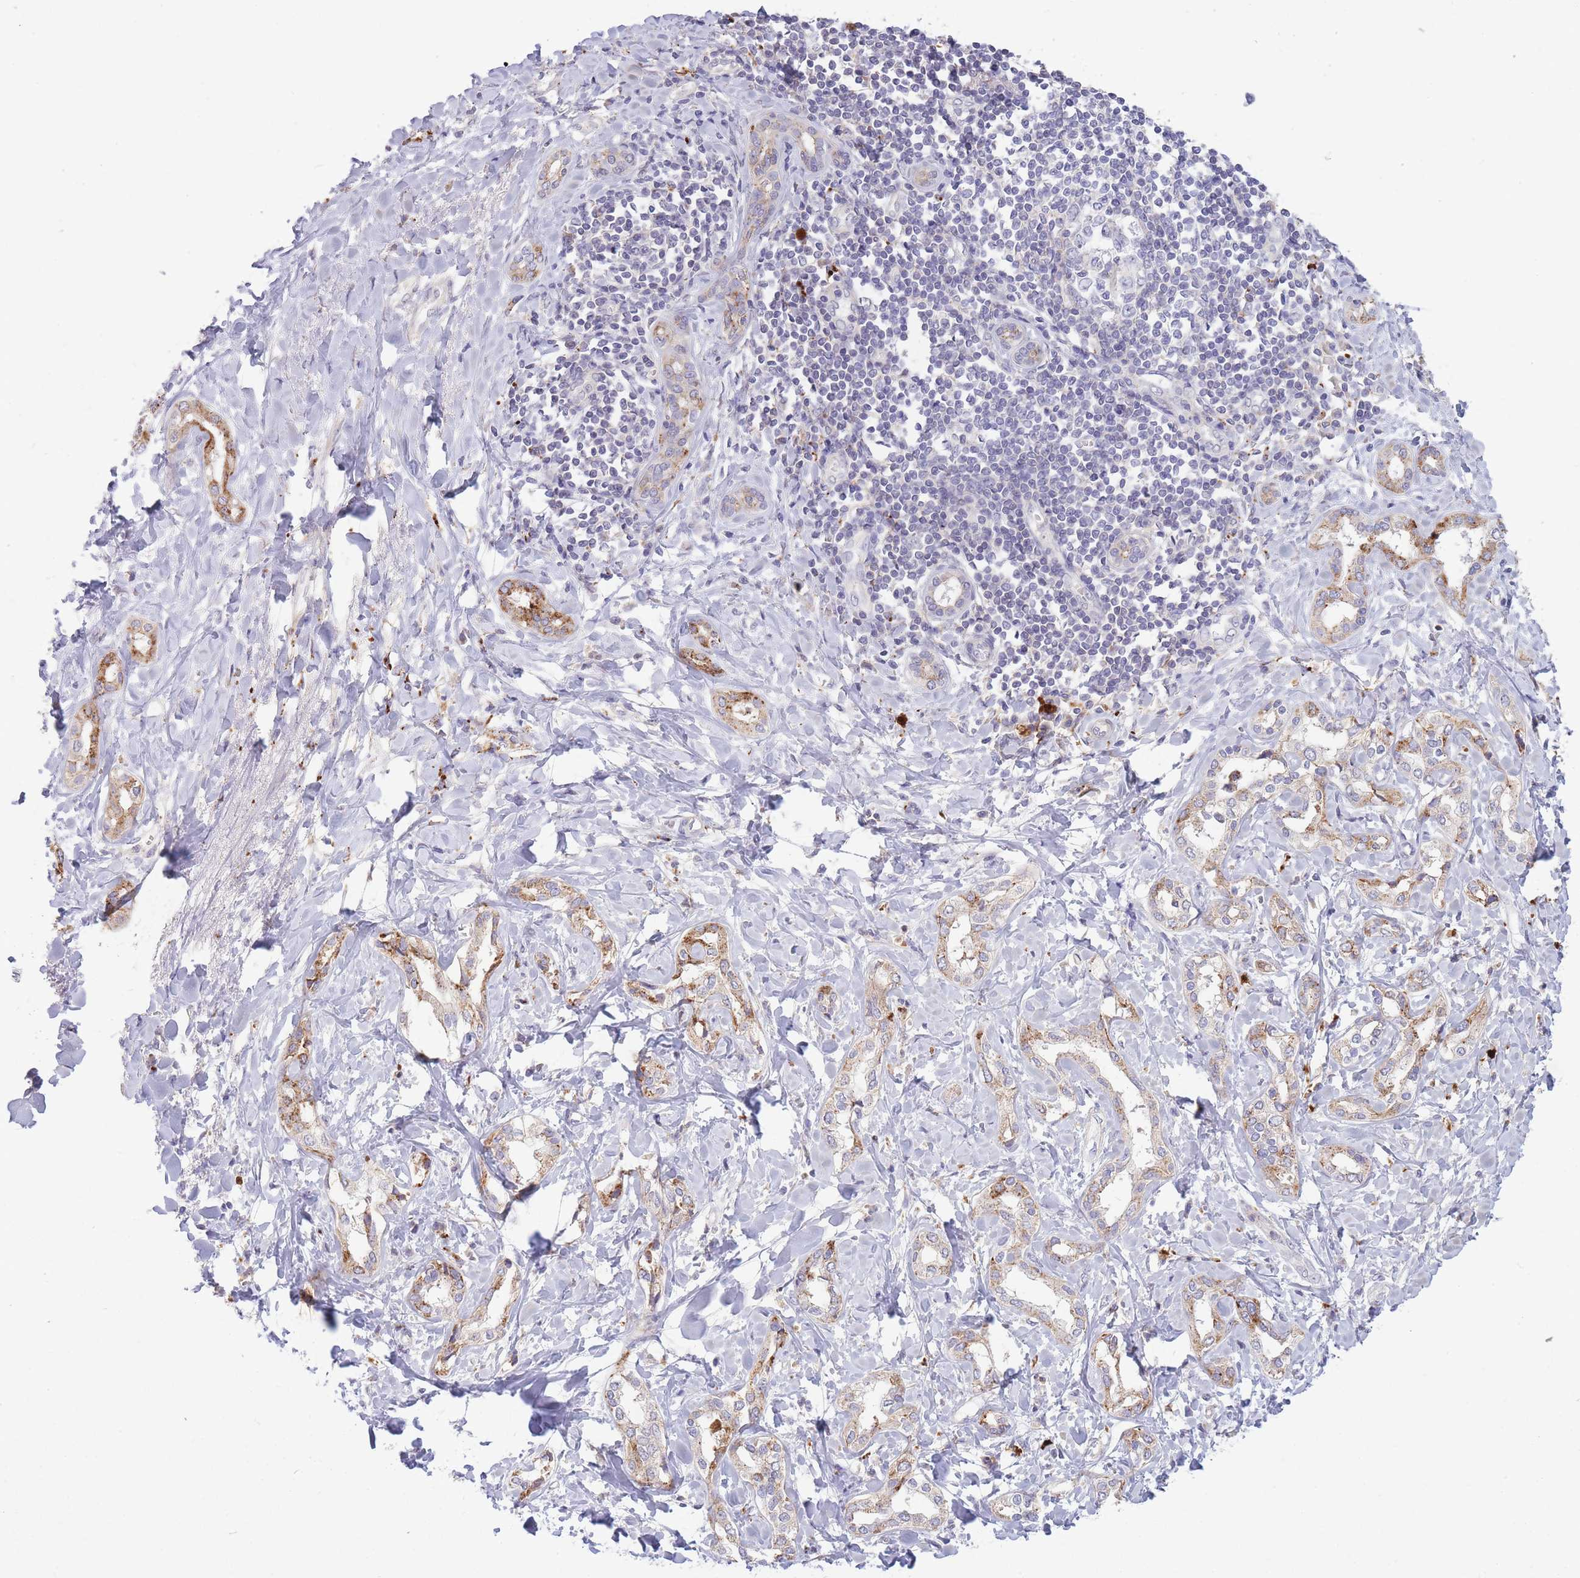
{"staining": {"intensity": "moderate", "quantity": "<25%", "location": "cytoplasmic/membranous"}, "tissue": "liver cancer", "cell_type": "Tumor cells", "image_type": "cancer", "snomed": [{"axis": "morphology", "description": "Cholangiocarcinoma"}, {"axis": "topography", "description": "Liver"}], "caption": "Approximately <25% of tumor cells in cholangiocarcinoma (liver) reveal moderate cytoplasmic/membranous protein expression as visualized by brown immunohistochemical staining.", "gene": "TRIM61", "patient": {"sex": "female", "age": 77}}